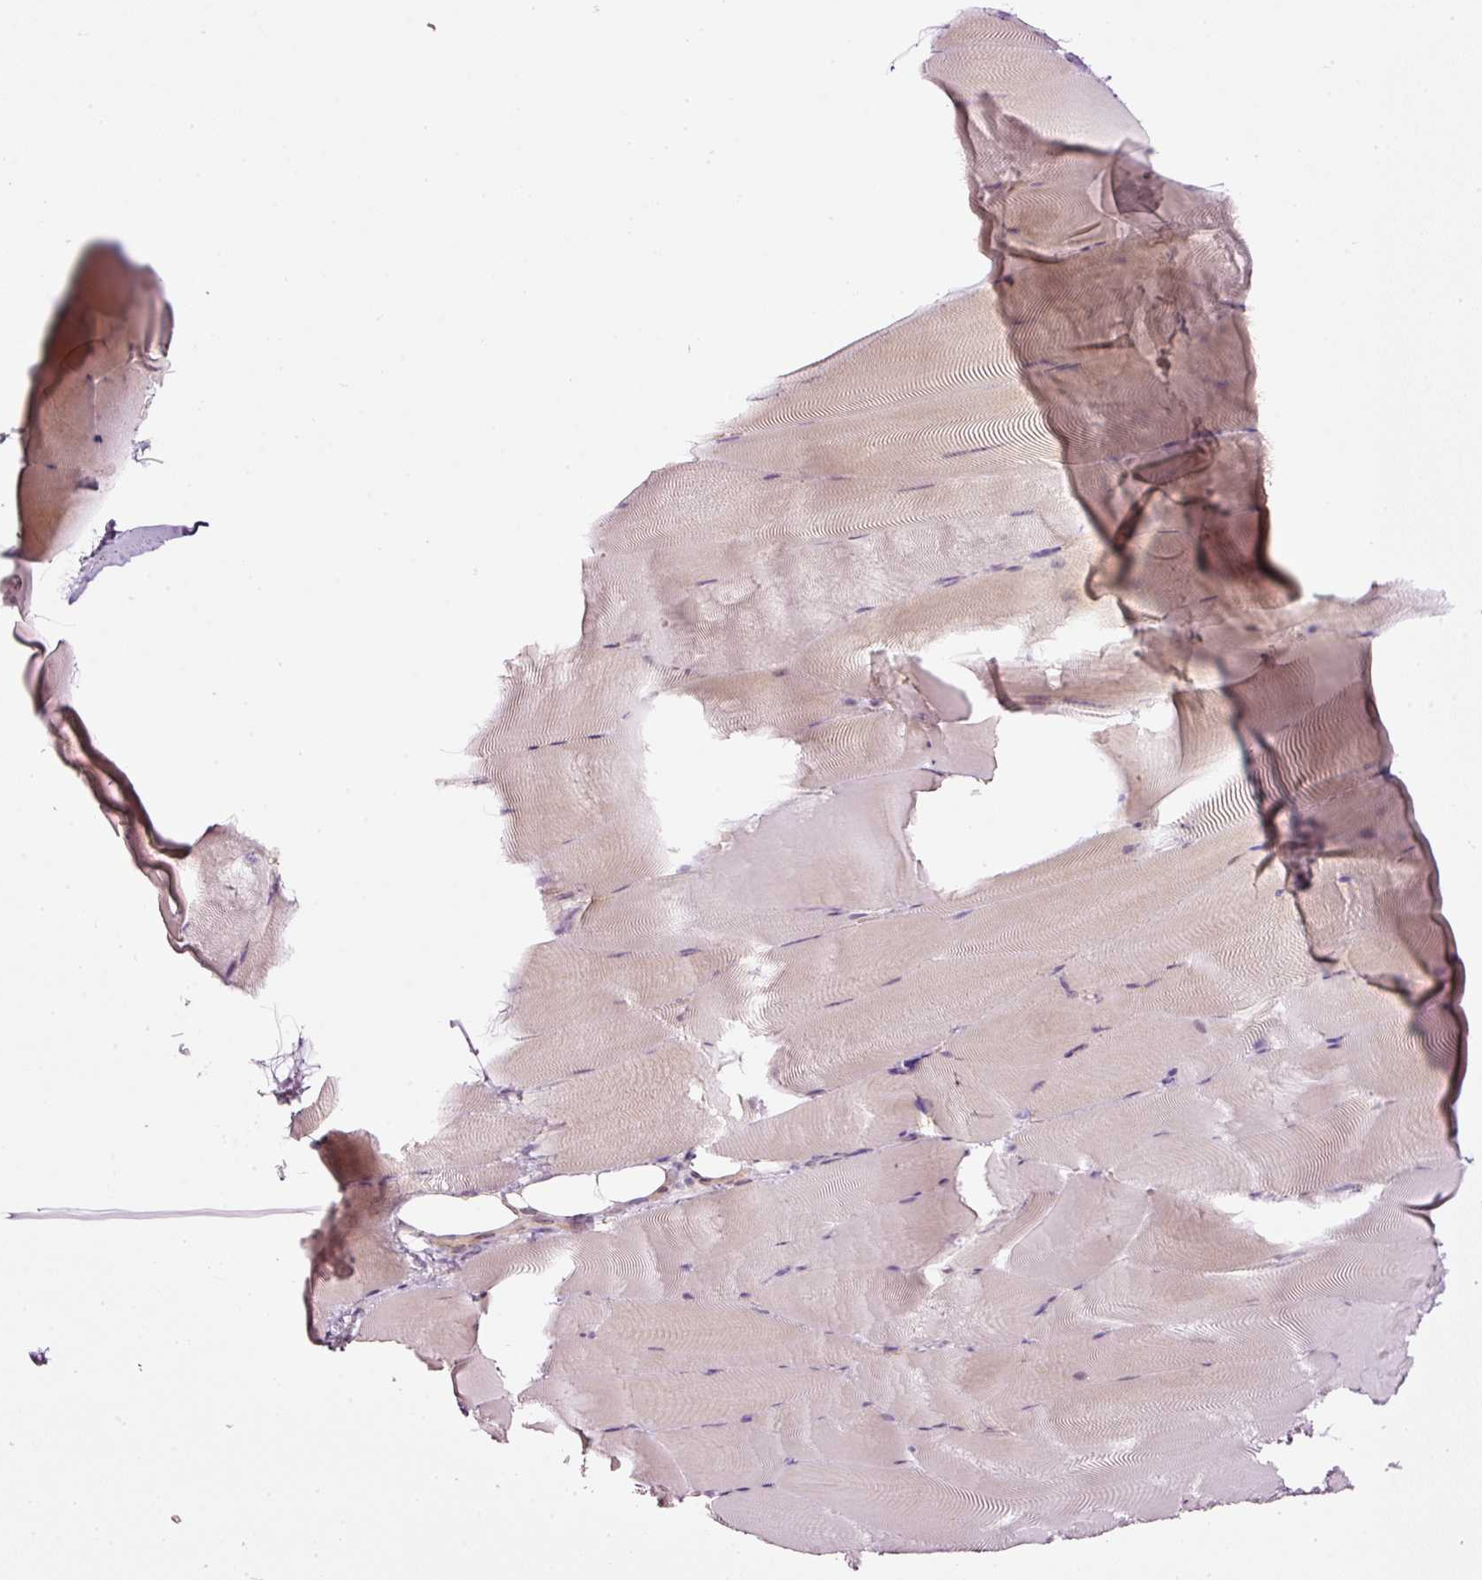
{"staining": {"intensity": "weak", "quantity": "25%-75%", "location": "cytoplasmic/membranous"}, "tissue": "skeletal muscle", "cell_type": "Myocytes", "image_type": "normal", "snomed": [{"axis": "morphology", "description": "Normal tissue, NOS"}, {"axis": "topography", "description": "Skeletal muscle"}], "caption": "Brown immunohistochemical staining in unremarkable human skeletal muscle reveals weak cytoplasmic/membranous positivity in approximately 25%-75% of myocytes.", "gene": "CDC20B", "patient": {"sex": "female", "age": 64}}